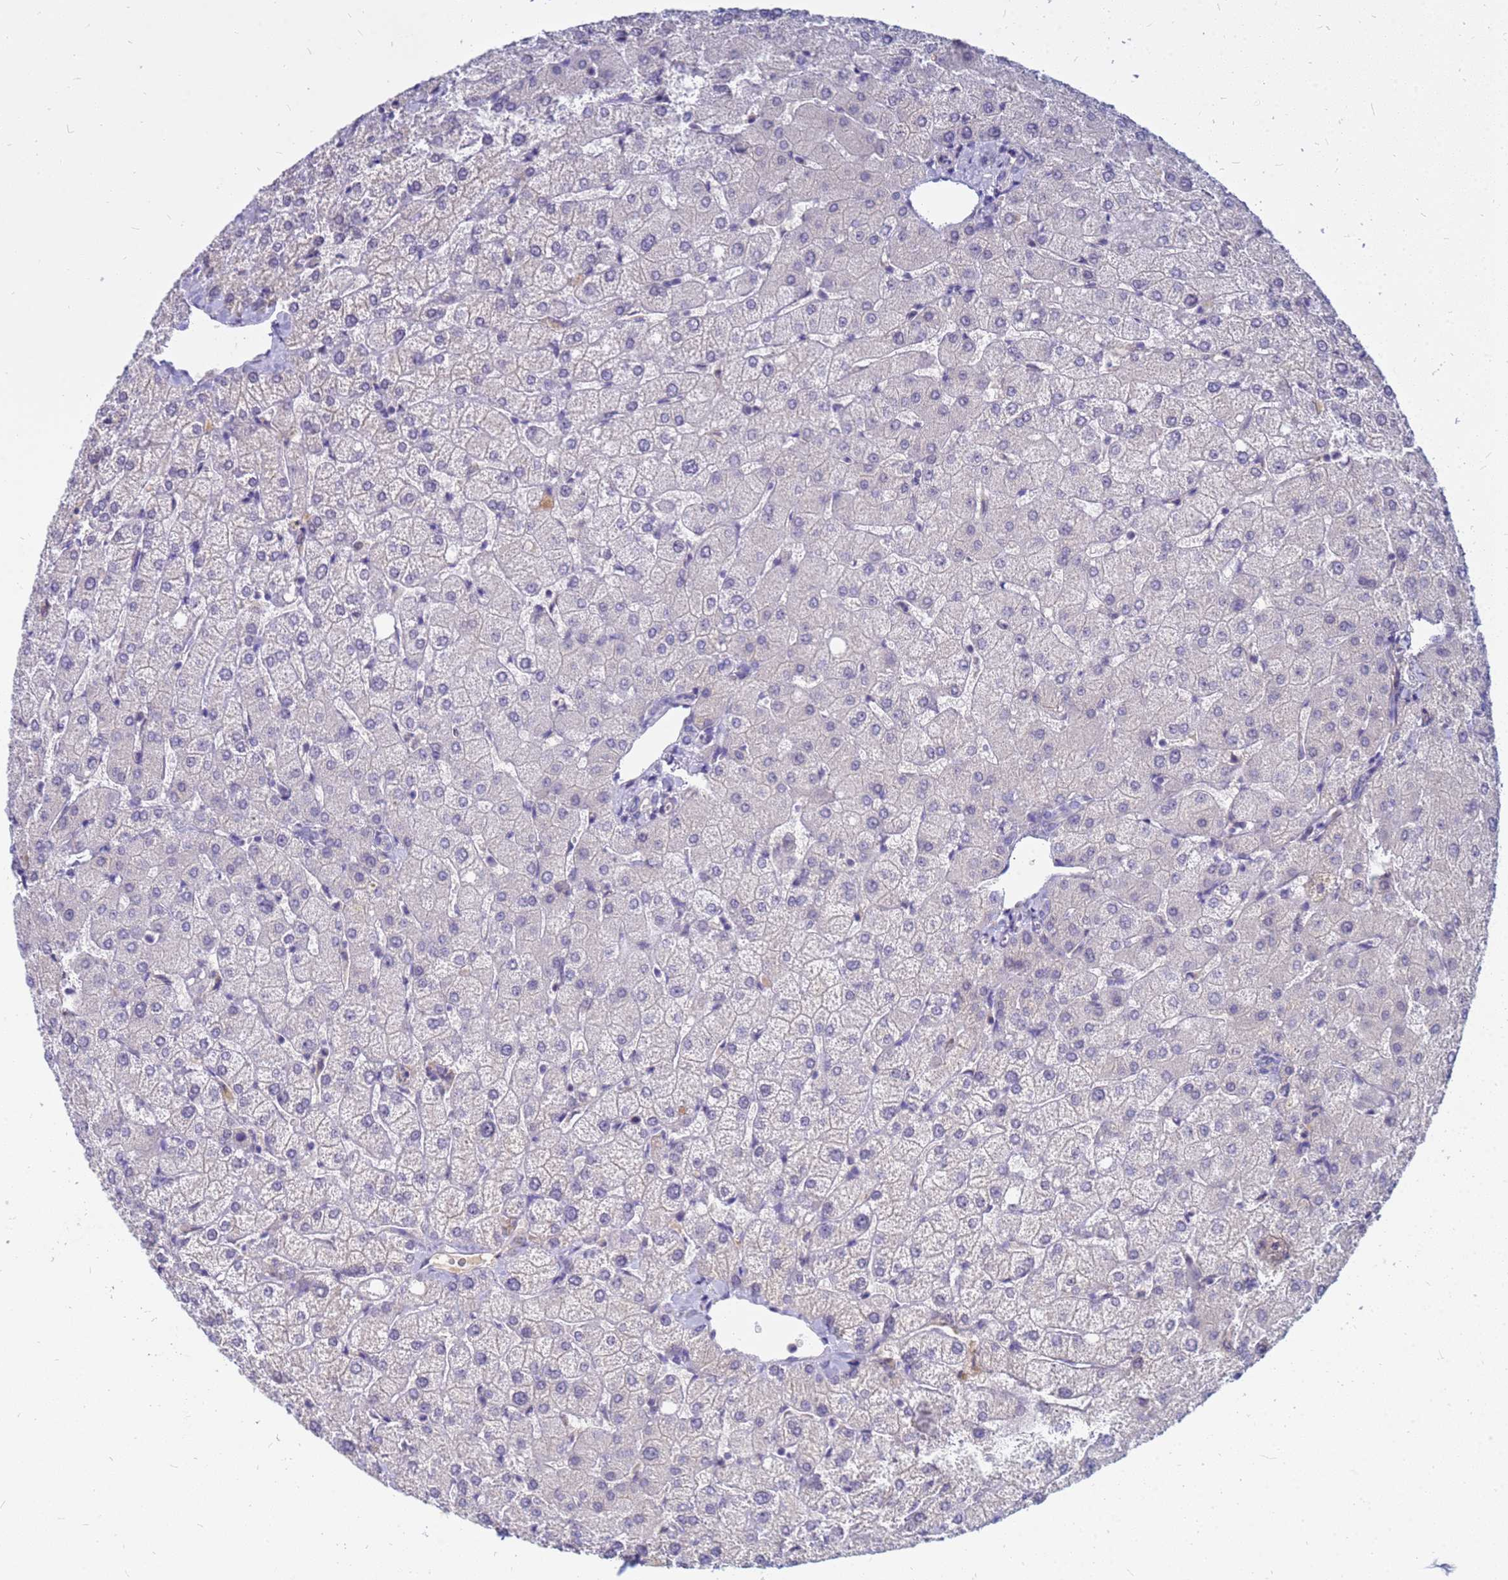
{"staining": {"intensity": "negative", "quantity": "none", "location": "none"}, "tissue": "liver", "cell_type": "Cholangiocytes", "image_type": "normal", "snomed": [{"axis": "morphology", "description": "Normal tissue, NOS"}, {"axis": "topography", "description": "Liver"}], "caption": "The immunohistochemistry (IHC) photomicrograph has no significant staining in cholangiocytes of liver. (DAB (3,3'-diaminobenzidine) IHC with hematoxylin counter stain).", "gene": "SRGAP3", "patient": {"sex": "female", "age": 54}}